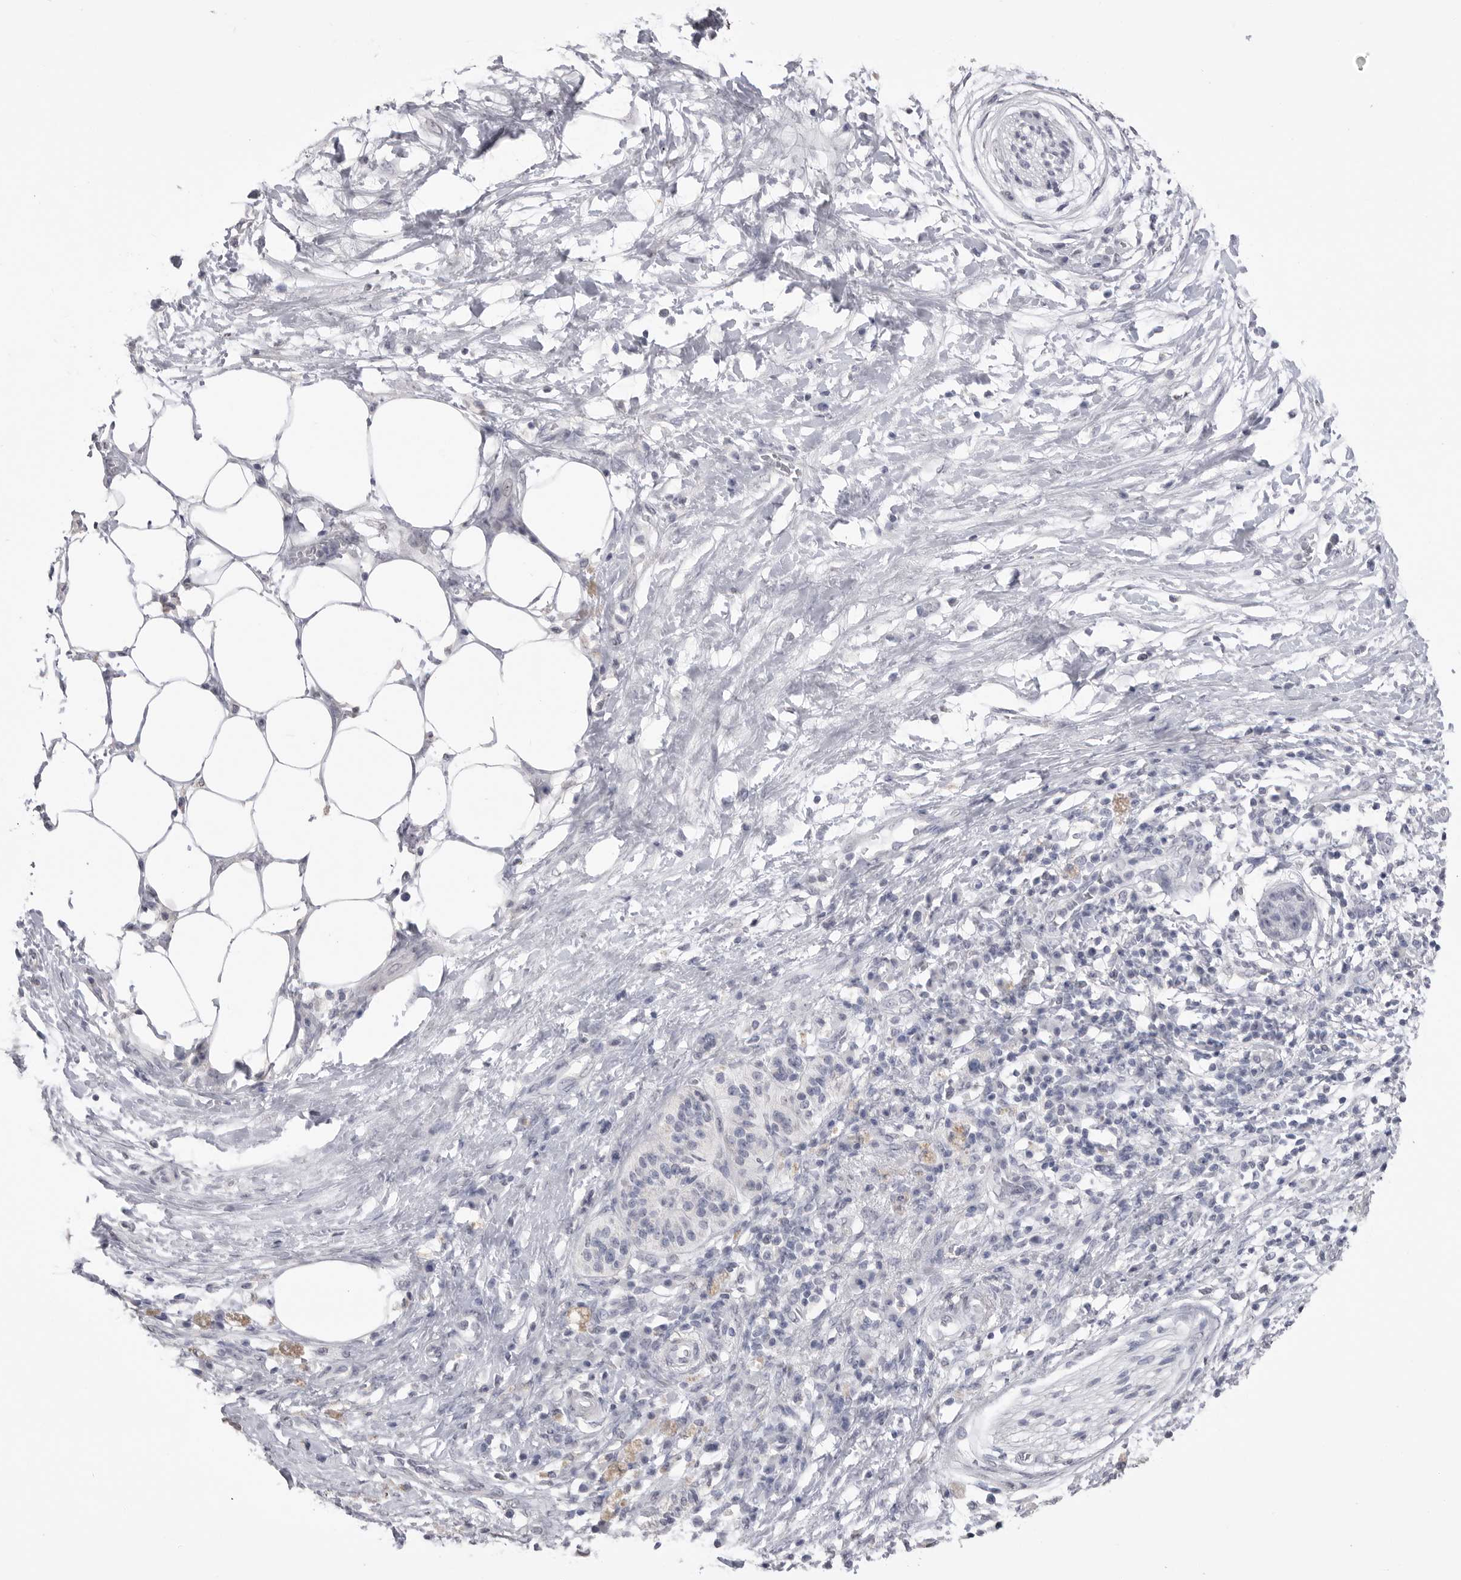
{"staining": {"intensity": "negative", "quantity": "none", "location": "none"}, "tissue": "pancreatic cancer", "cell_type": "Tumor cells", "image_type": "cancer", "snomed": [{"axis": "morphology", "description": "Adenocarcinoma, NOS"}, {"axis": "topography", "description": "Pancreas"}], "caption": "Pancreatic cancer (adenocarcinoma) stained for a protein using IHC demonstrates no expression tumor cells.", "gene": "ICAM5", "patient": {"sex": "female", "age": 78}}